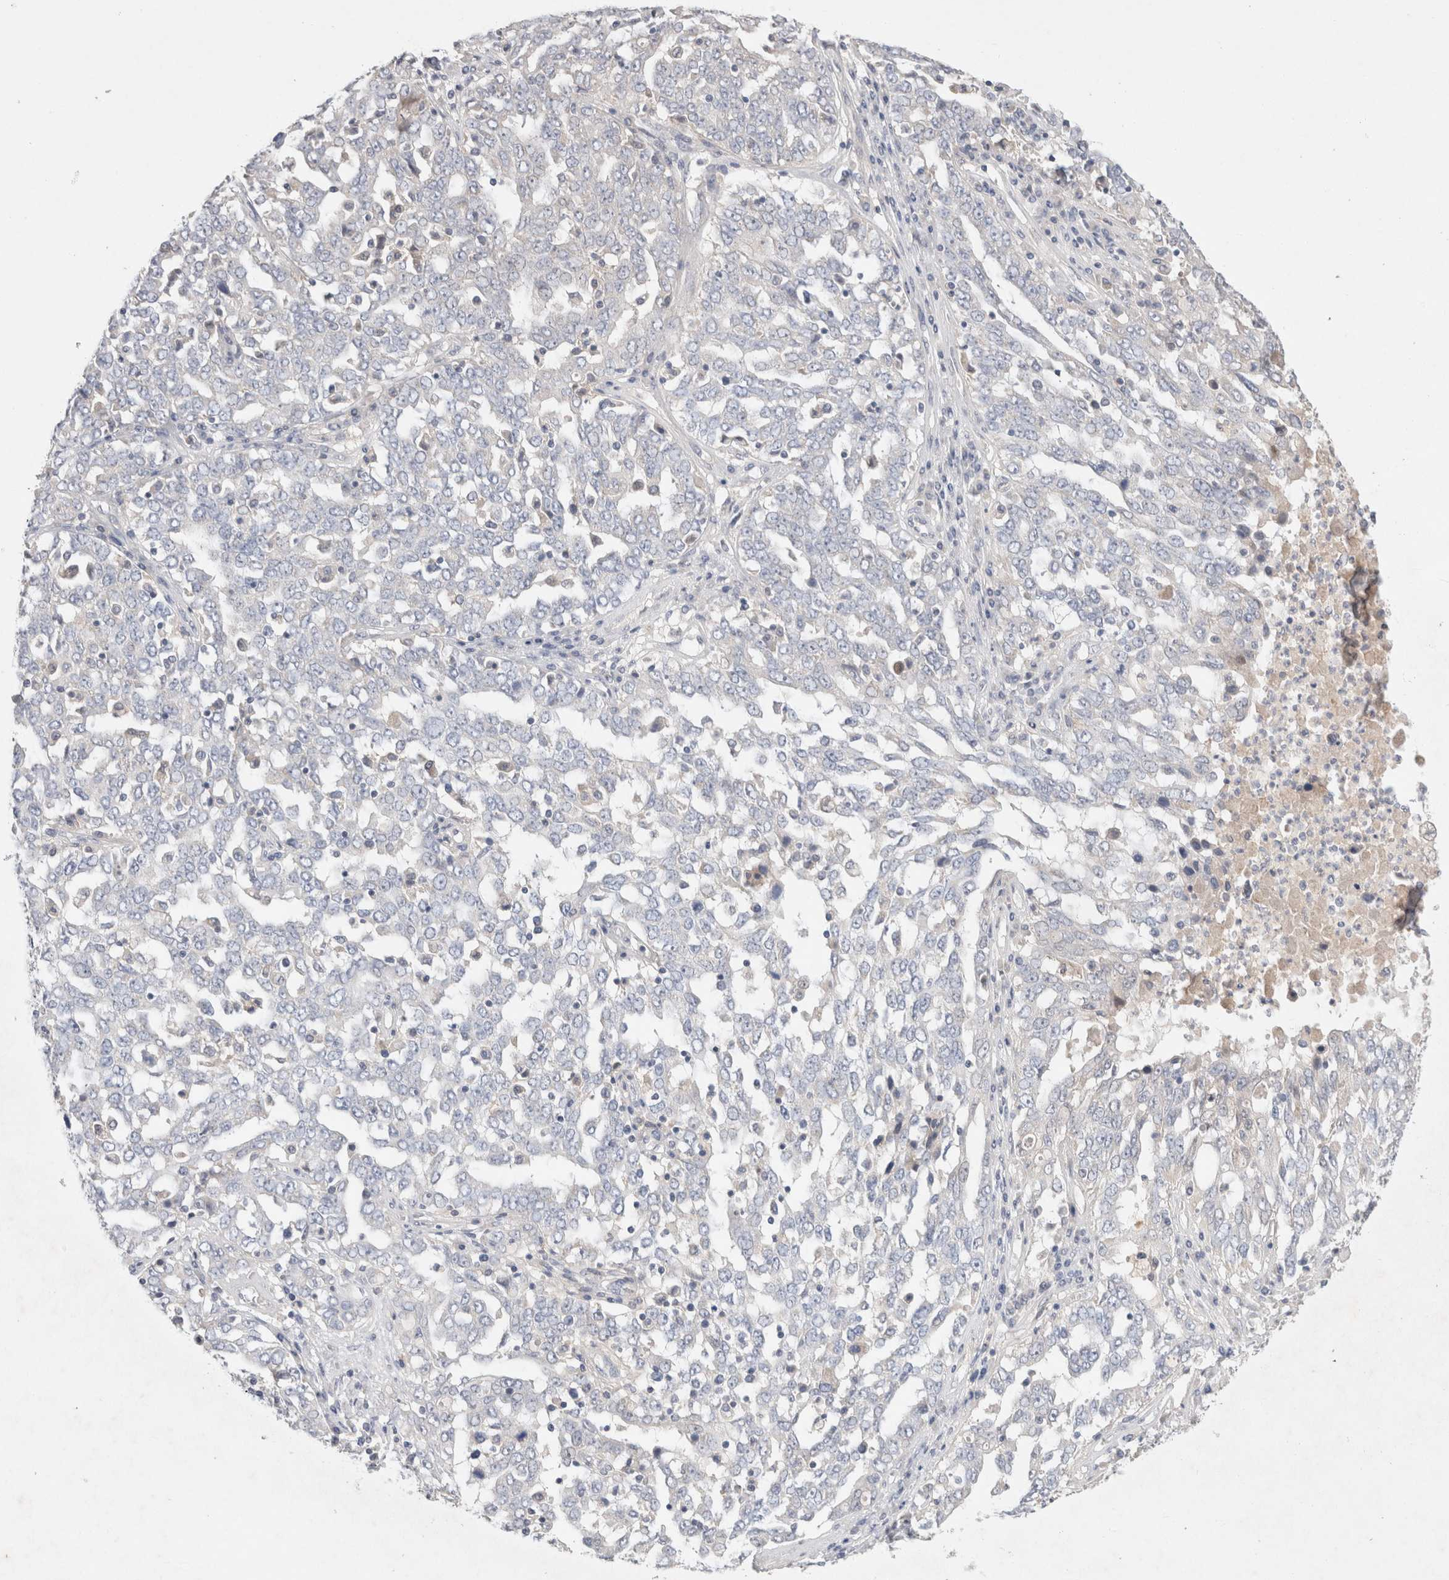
{"staining": {"intensity": "negative", "quantity": "none", "location": "none"}, "tissue": "ovarian cancer", "cell_type": "Tumor cells", "image_type": "cancer", "snomed": [{"axis": "morphology", "description": "Carcinoma, endometroid"}, {"axis": "topography", "description": "Ovary"}], "caption": "IHC of endometroid carcinoma (ovarian) displays no expression in tumor cells. (DAB immunohistochemistry visualized using brightfield microscopy, high magnification).", "gene": "MPP2", "patient": {"sex": "female", "age": 62}}